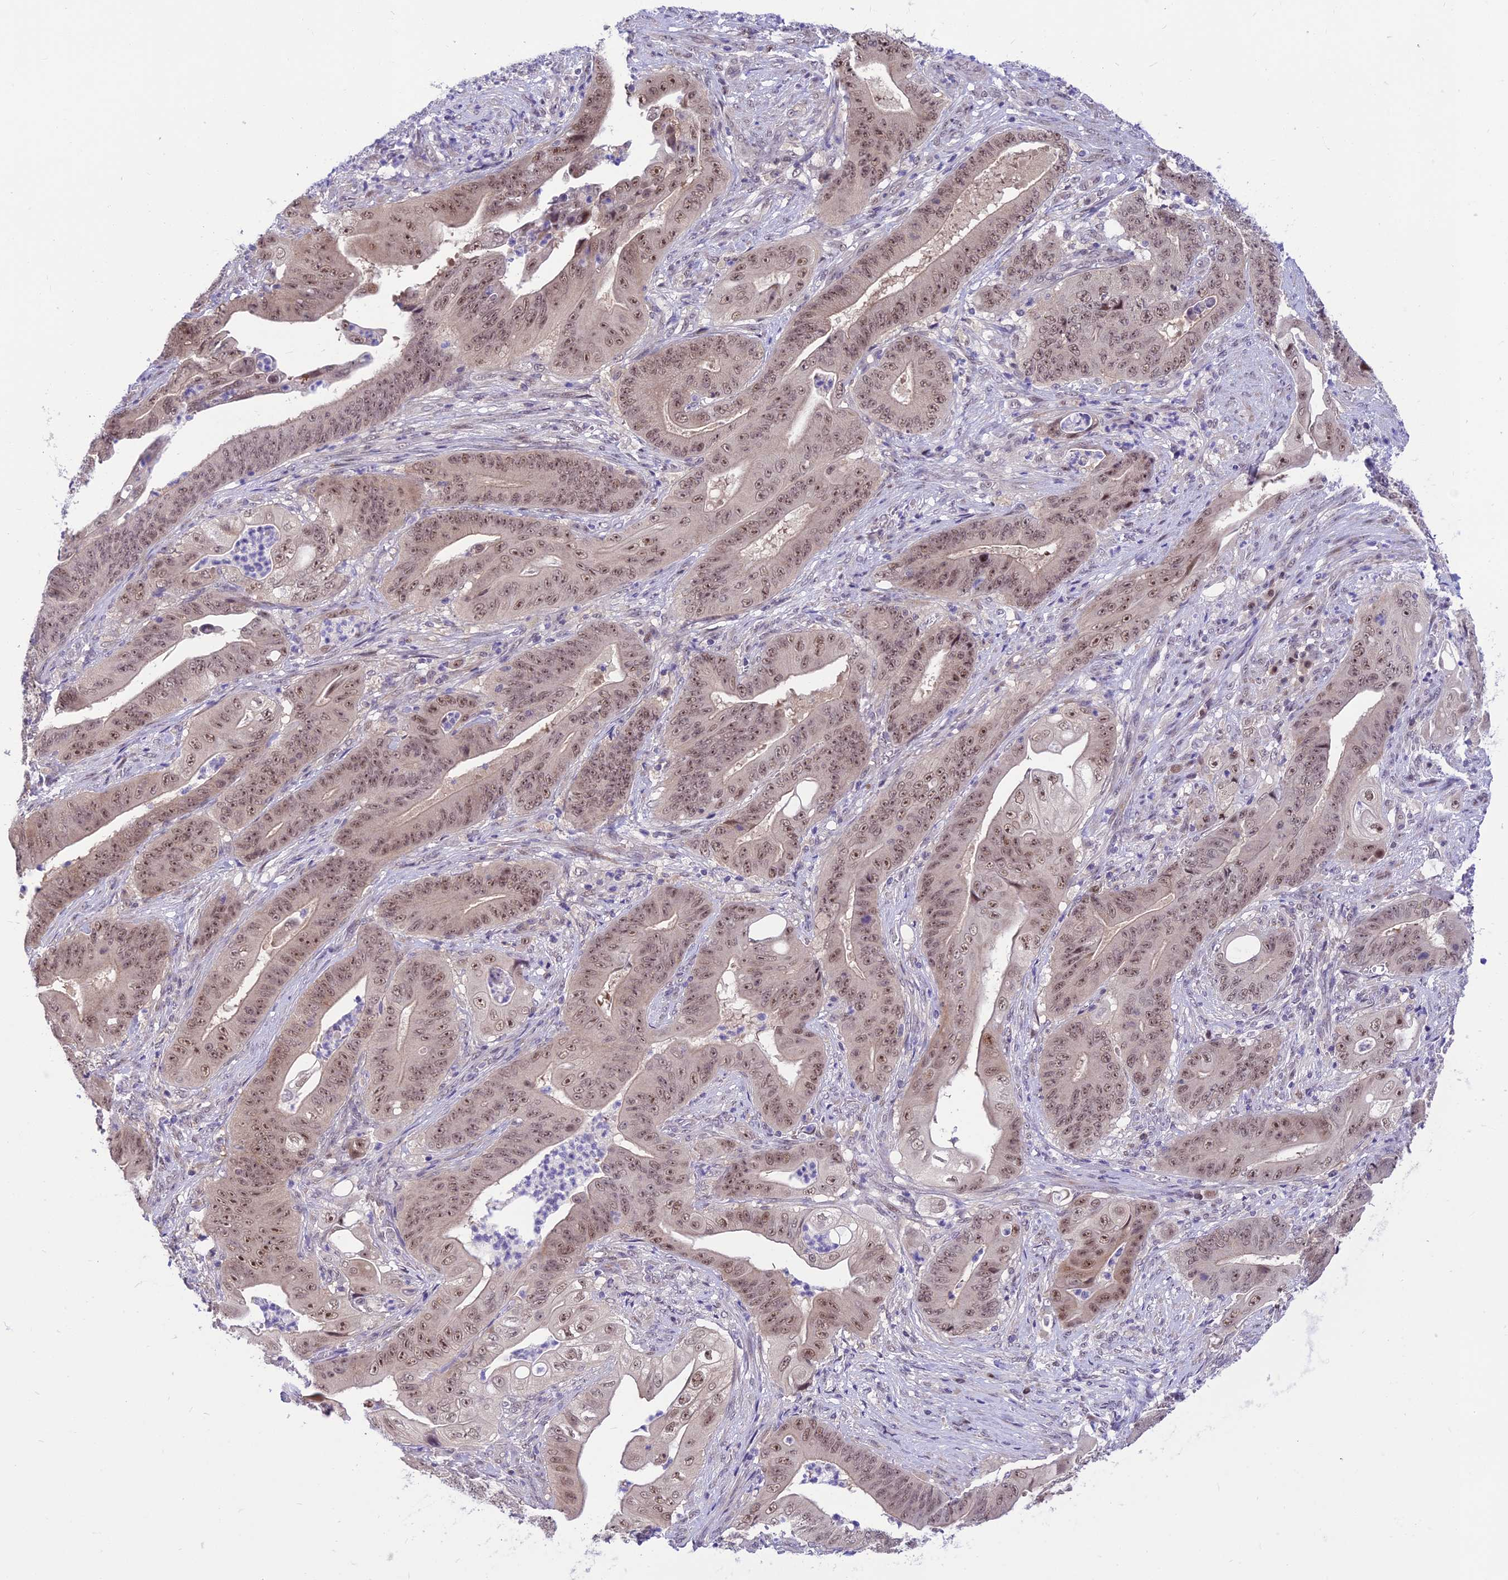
{"staining": {"intensity": "moderate", "quantity": ">75%", "location": "nuclear"}, "tissue": "stomach cancer", "cell_type": "Tumor cells", "image_type": "cancer", "snomed": [{"axis": "morphology", "description": "Adenocarcinoma, NOS"}, {"axis": "topography", "description": "Stomach"}], "caption": "Tumor cells display medium levels of moderate nuclear positivity in about >75% of cells in stomach cancer. The staining is performed using DAB brown chromogen to label protein expression. The nuclei are counter-stained blue using hematoxylin.", "gene": "ASPDH", "patient": {"sex": "female", "age": 73}}